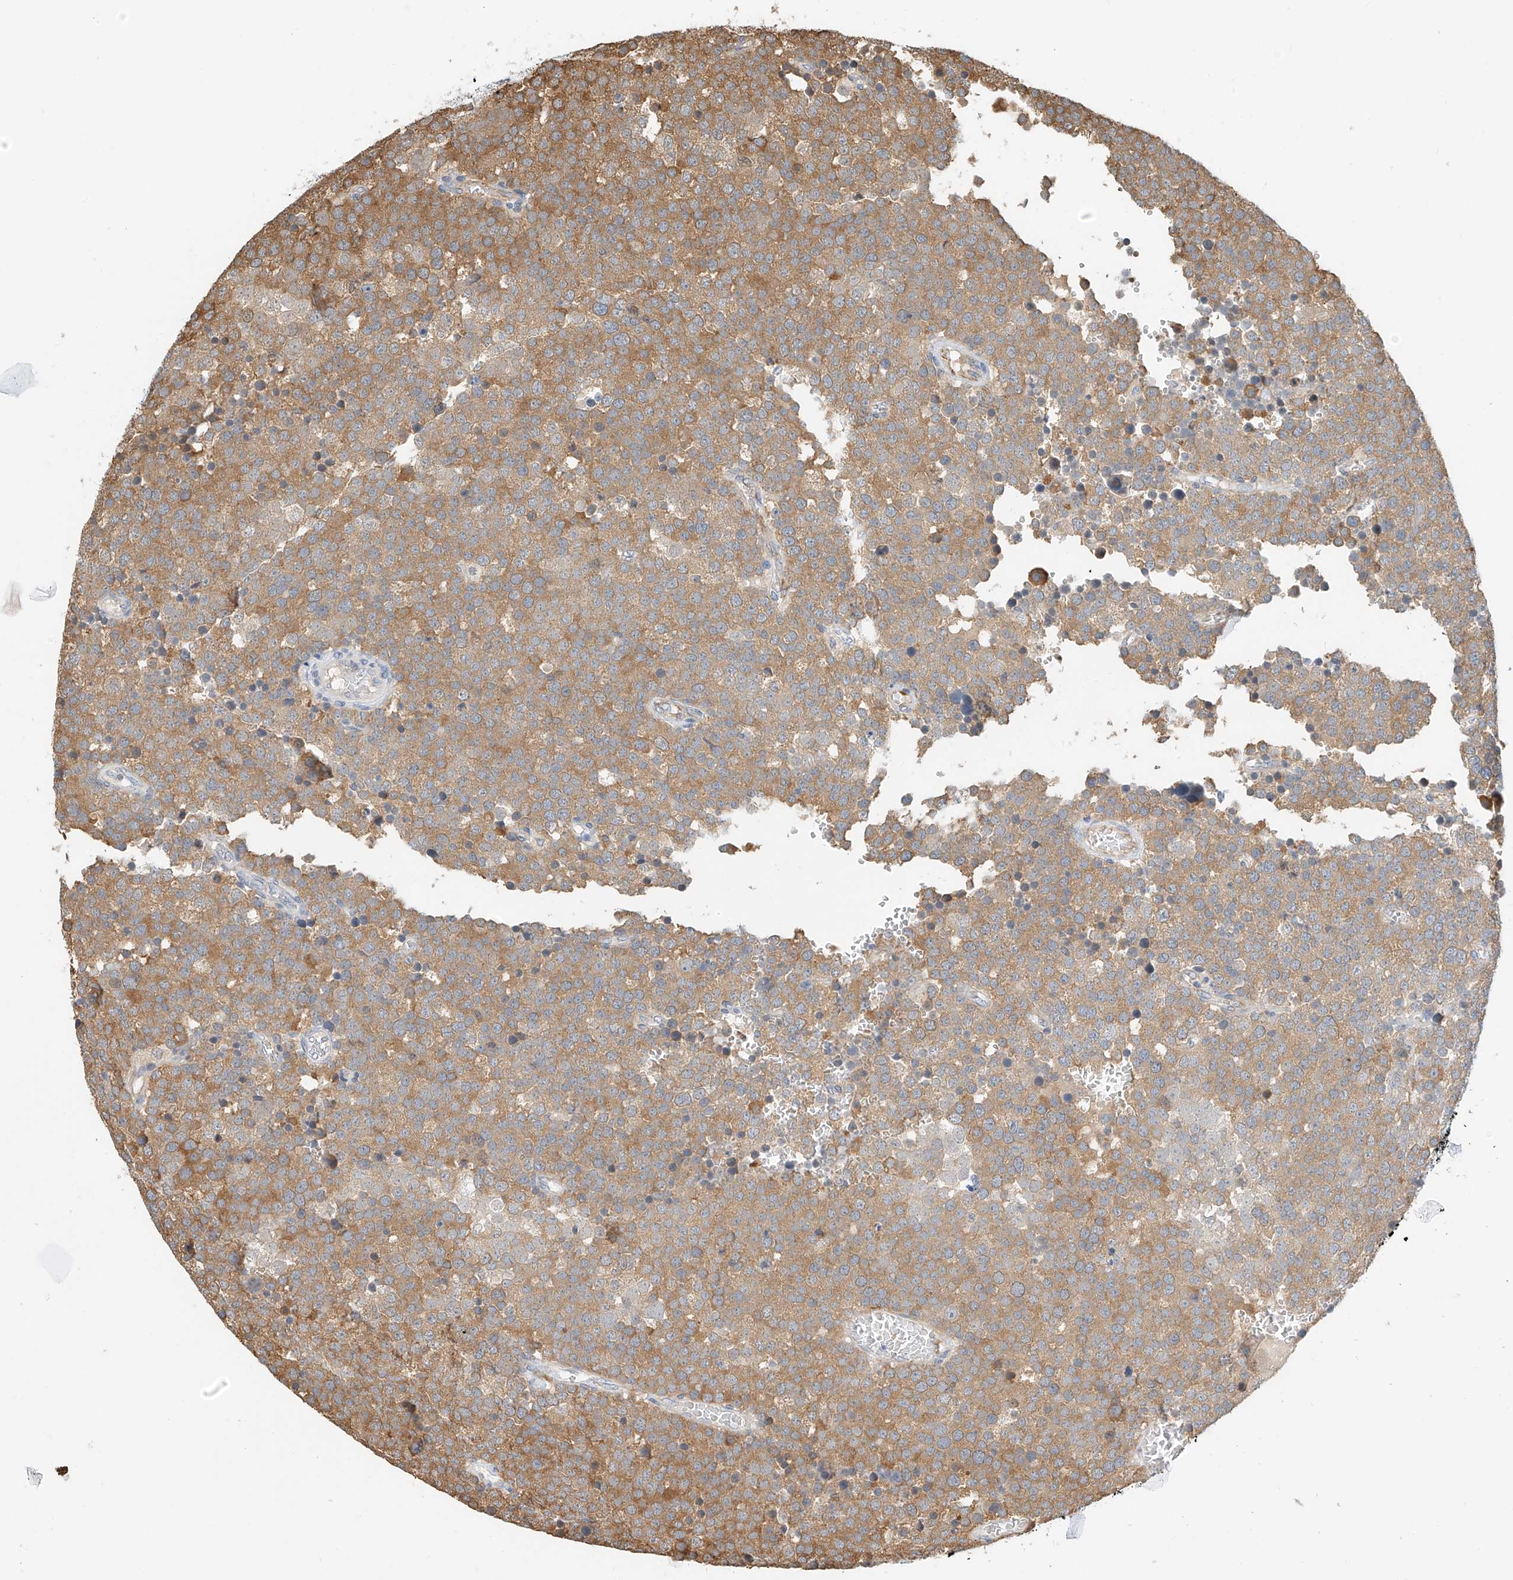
{"staining": {"intensity": "moderate", "quantity": ">75%", "location": "cytoplasmic/membranous"}, "tissue": "testis cancer", "cell_type": "Tumor cells", "image_type": "cancer", "snomed": [{"axis": "morphology", "description": "Seminoma, NOS"}, {"axis": "topography", "description": "Testis"}], "caption": "Tumor cells display moderate cytoplasmic/membranous positivity in approximately >75% of cells in testis cancer. (IHC, brightfield microscopy, high magnification).", "gene": "PPA2", "patient": {"sex": "male", "age": 71}}